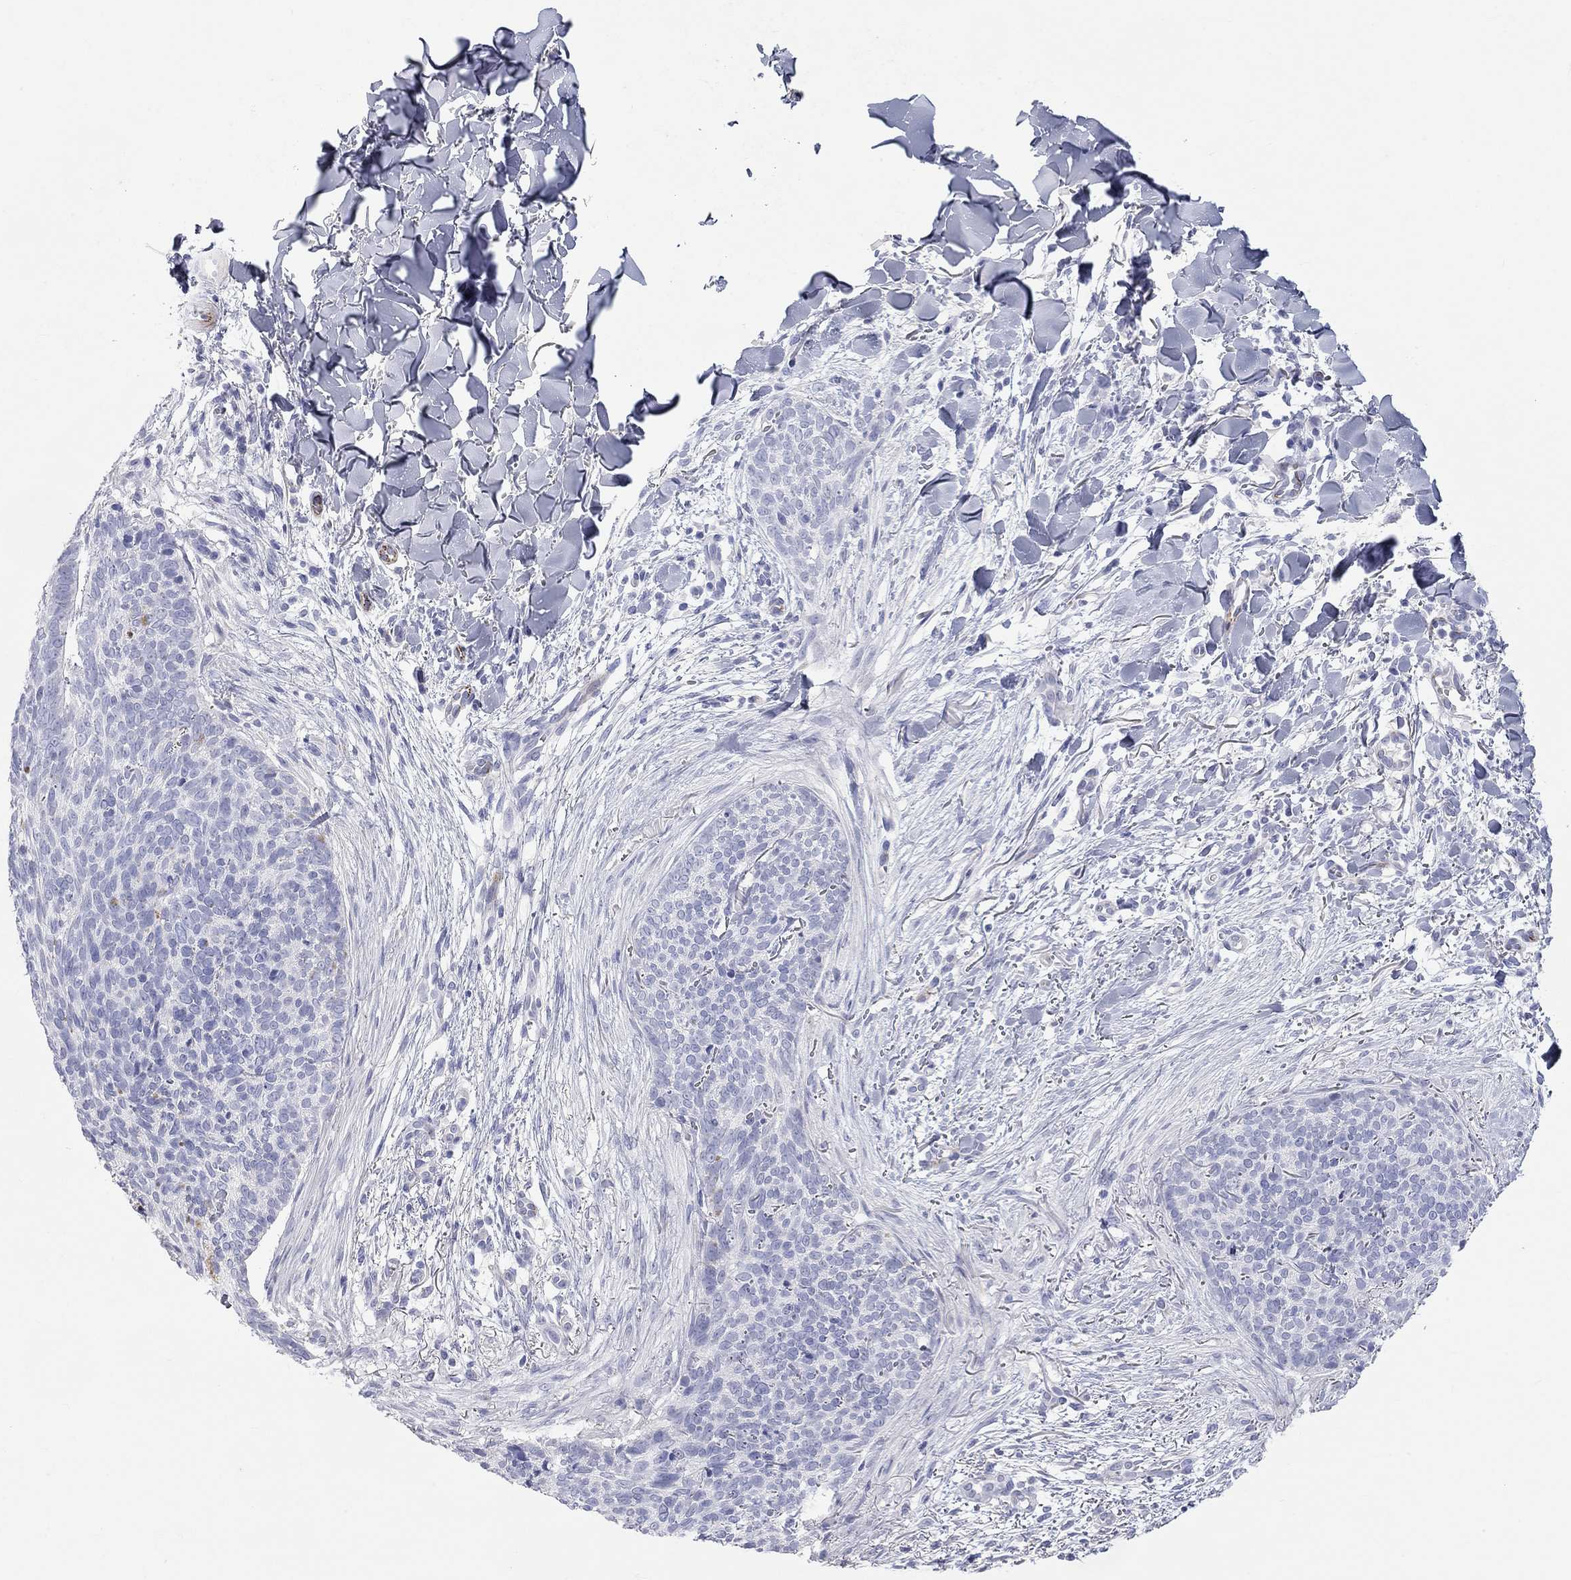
{"staining": {"intensity": "negative", "quantity": "none", "location": "none"}, "tissue": "skin cancer", "cell_type": "Tumor cells", "image_type": "cancer", "snomed": [{"axis": "morphology", "description": "Basal cell carcinoma"}, {"axis": "topography", "description": "Skin"}], "caption": "This is an immunohistochemistry (IHC) photomicrograph of skin cancer. There is no staining in tumor cells.", "gene": "PCDHGC5", "patient": {"sex": "male", "age": 64}}